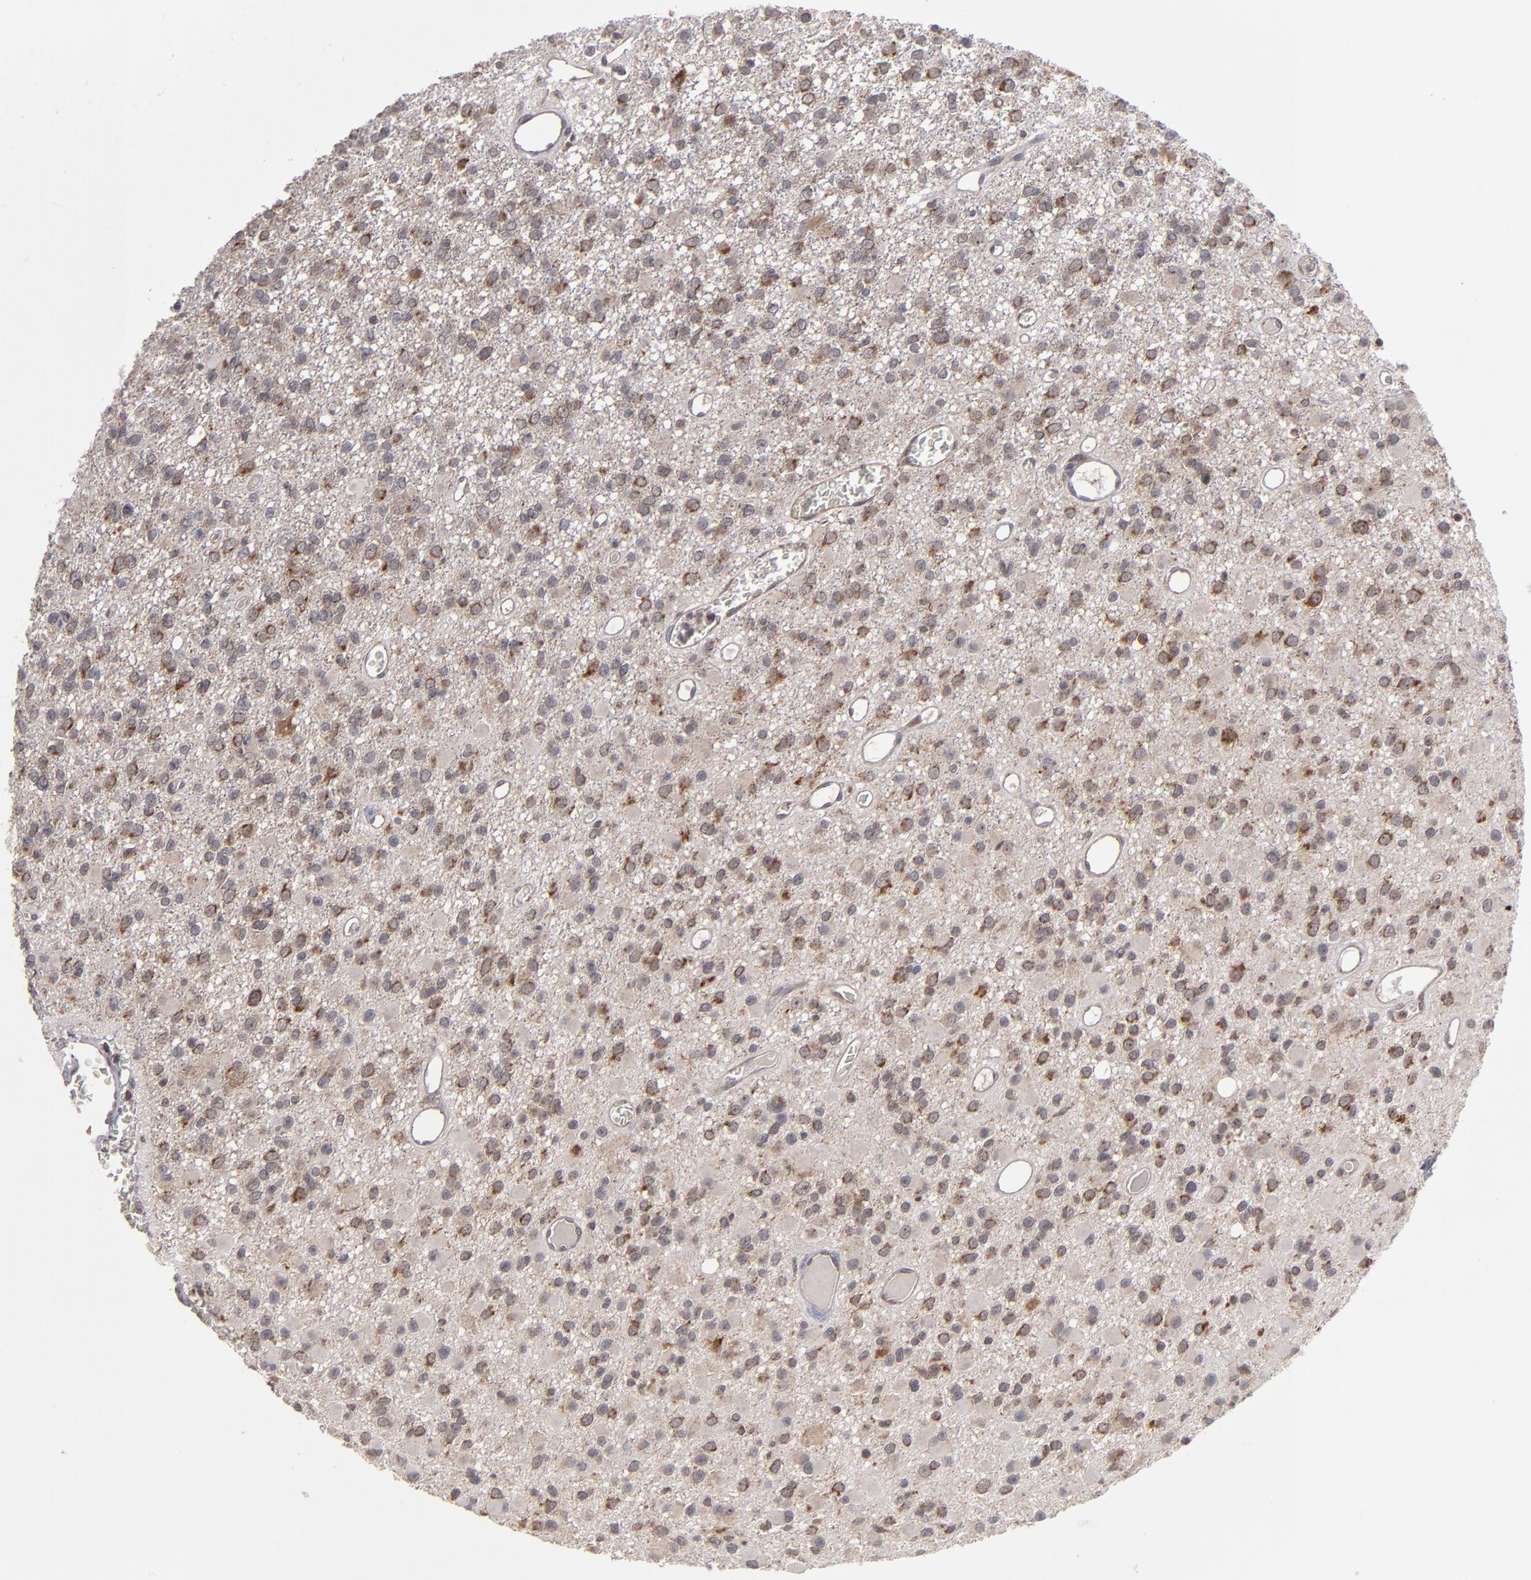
{"staining": {"intensity": "moderate", "quantity": "25%-75%", "location": "cytoplasmic/membranous"}, "tissue": "glioma", "cell_type": "Tumor cells", "image_type": "cancer", "snomed": [{"axis": "morphology", "description": "Glioma, malignant, Low grade"}, {"axis": "topography", "description": "Brain"}], "caption": "The histopathology image exhibits a brown stain indicating the presence of a protein in the cytoplasmic/membranous of tumor cells in low-grade glioma (malignant). The staining is performed using DAB (3,3'-diaminobenzidine) brown chromogen to label protein expression. The nuclei are counter-stained blue using hematoxylin.", "gene": "GLCCI1", "patient": {"sex": "male", "age": 42}}